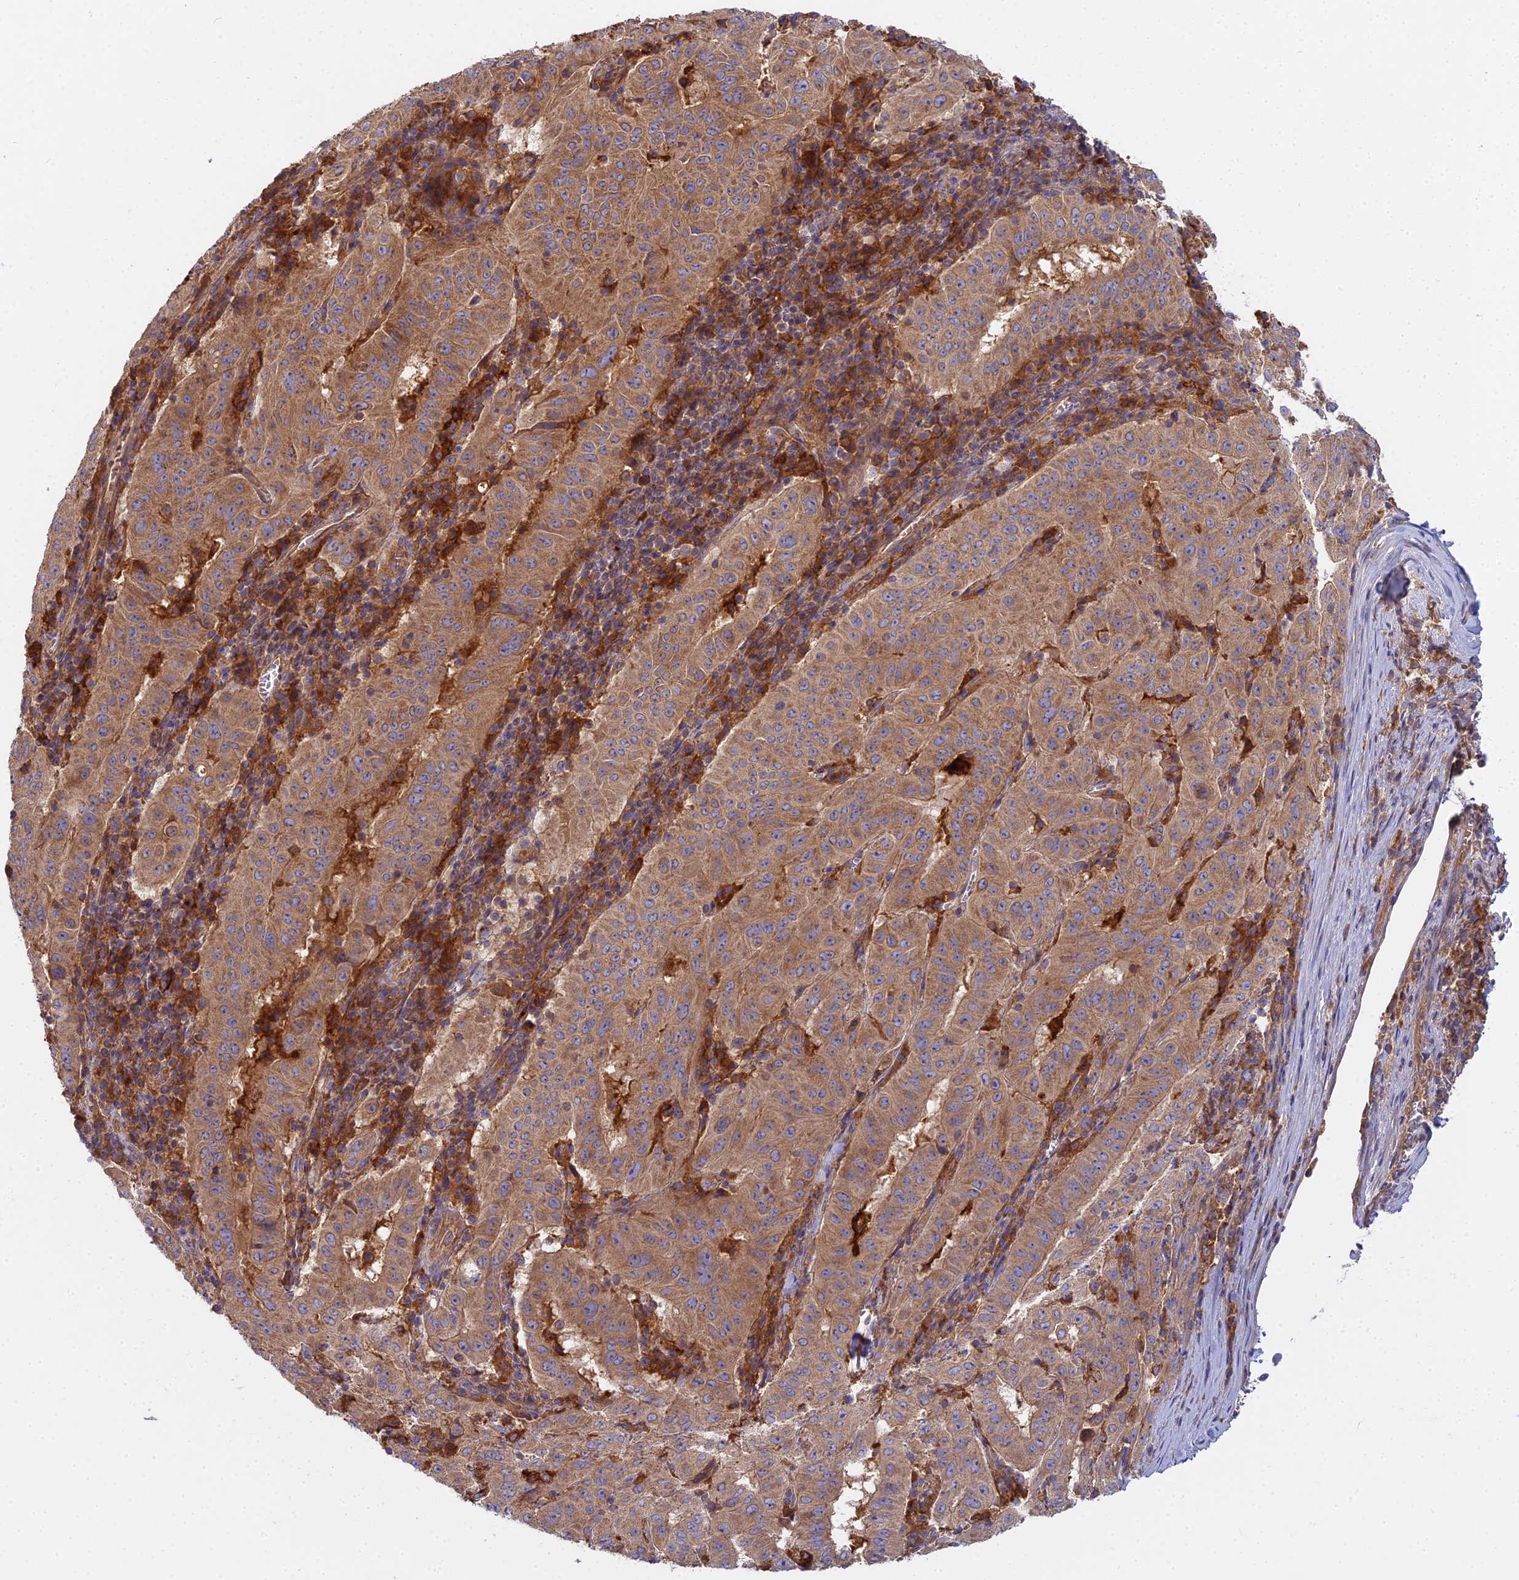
{"staining": {"intensity": "moderate", "quantity": ">75%", "location": "cytoplasmic/membranous"}, "tissue": "pancreatic cancer", "cell_type": "Tumor cells", "image_type": "cancer", "snomed": [{"axis": "morphology", "description": "Adenocarcinoma, NOS"}, {"axis": "topography", "description": "Pancreas"}], "caption": "Pancreatic cancer stained with DAB immunohistochemistry (IHC) exhibits medium levels of moderate cytoplasmic/membranous expression in about >75% of tumor cells.", "gene": "CCDC167", "patient": {"sex": "male", "age": 63}}